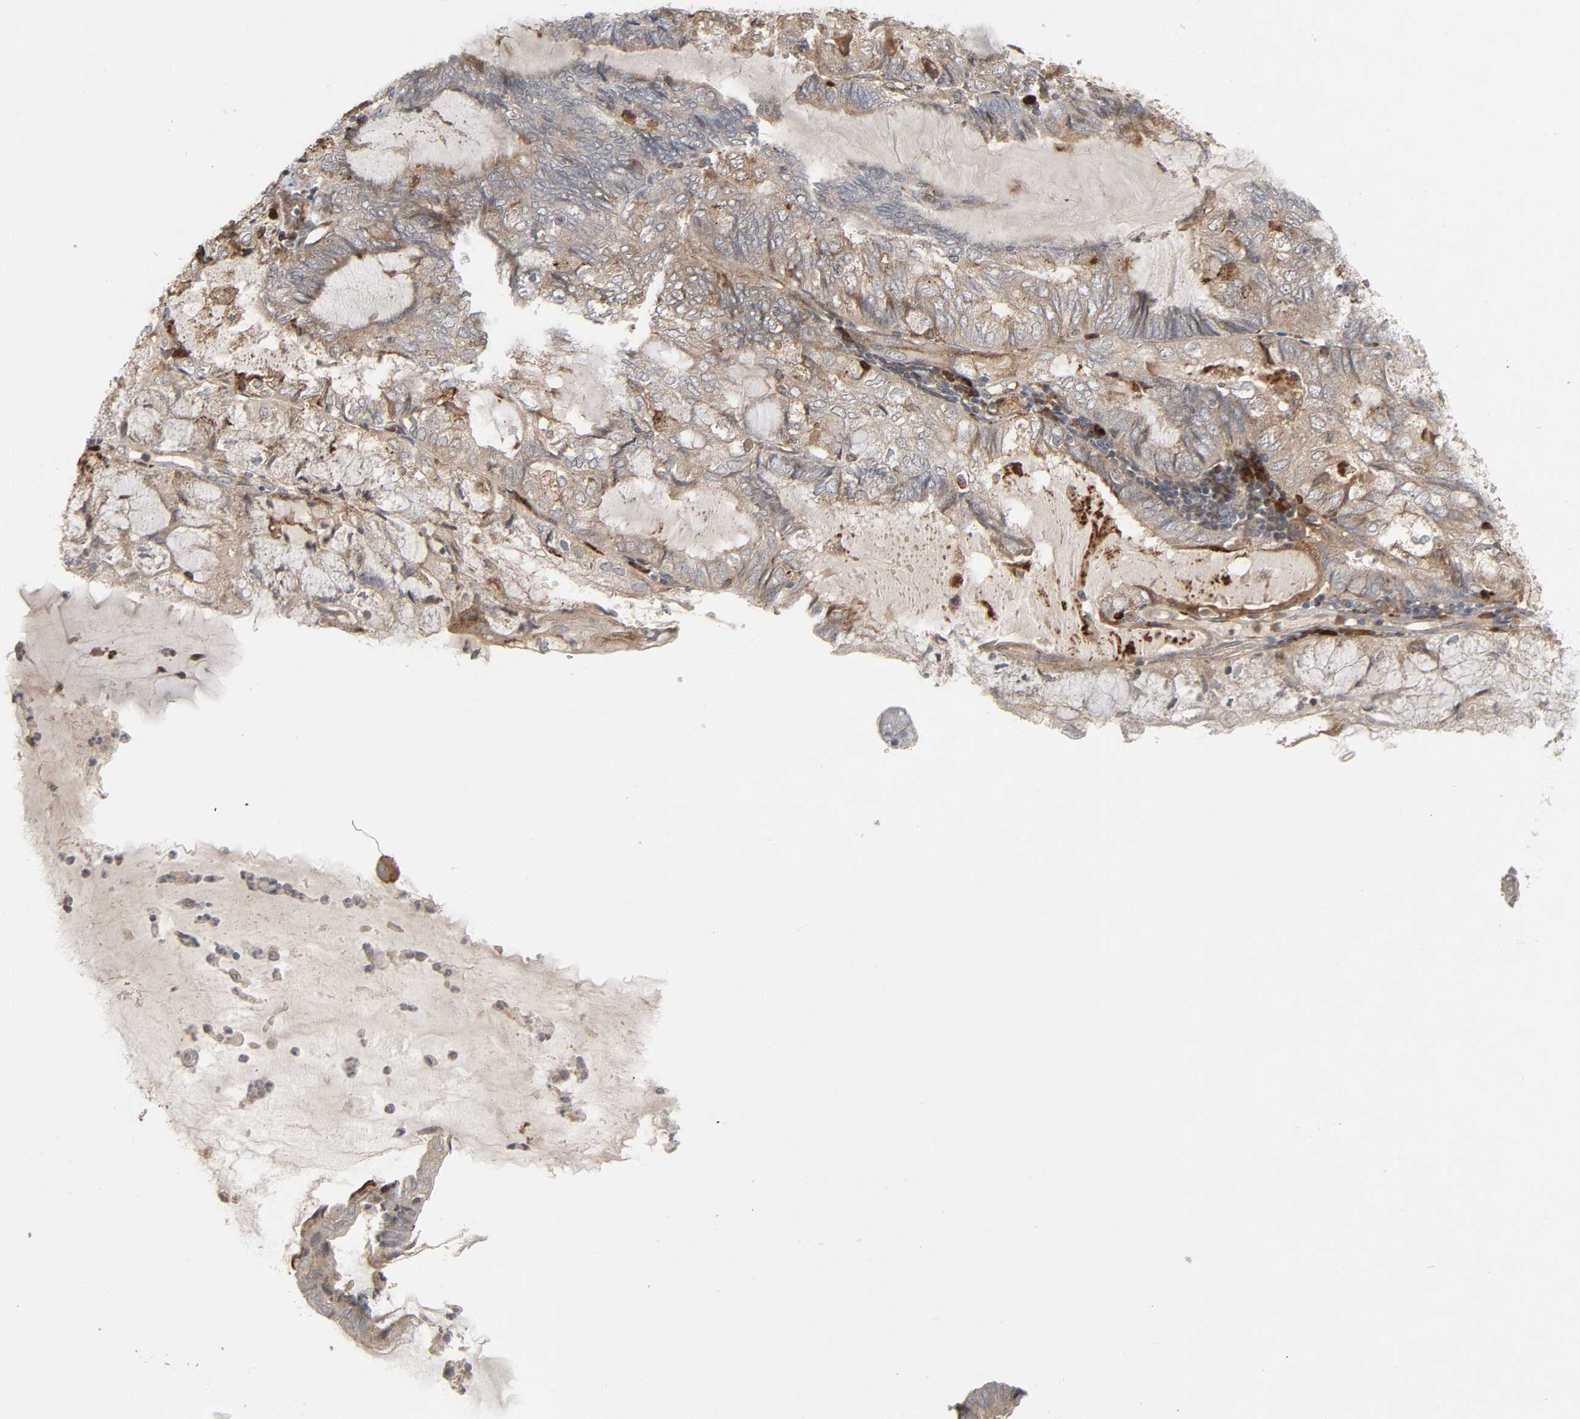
{"staining": {"intensity": "weak", "quantity": ">75%", "location": "cytoplasmic/membranous"}, "tissue": "endometrial cancer", "cell_type": "Tumor cells", "image_type": "cancer", "snomed": [{"axis": "morphology", "description": "Adenocarcinoma, NOS"}, {"axis": "topography", "description": "Endometrium"}], "caption": "Immunohistochemistry staining of endometrial cancer, which demonstrates low levels of weak cytoplasmic/membranous positivity in about >75% of tumor cells indicating weak cytoplasmic/membranous protein positivity. The staining was performed using DAB (3,3'-diaminobenzidine) (brown) for protein detection and nuclei were counterstained in hematoxylin (blue).", "gene": "ADCY4", "patient": {"sex": "female", "age": 81}}